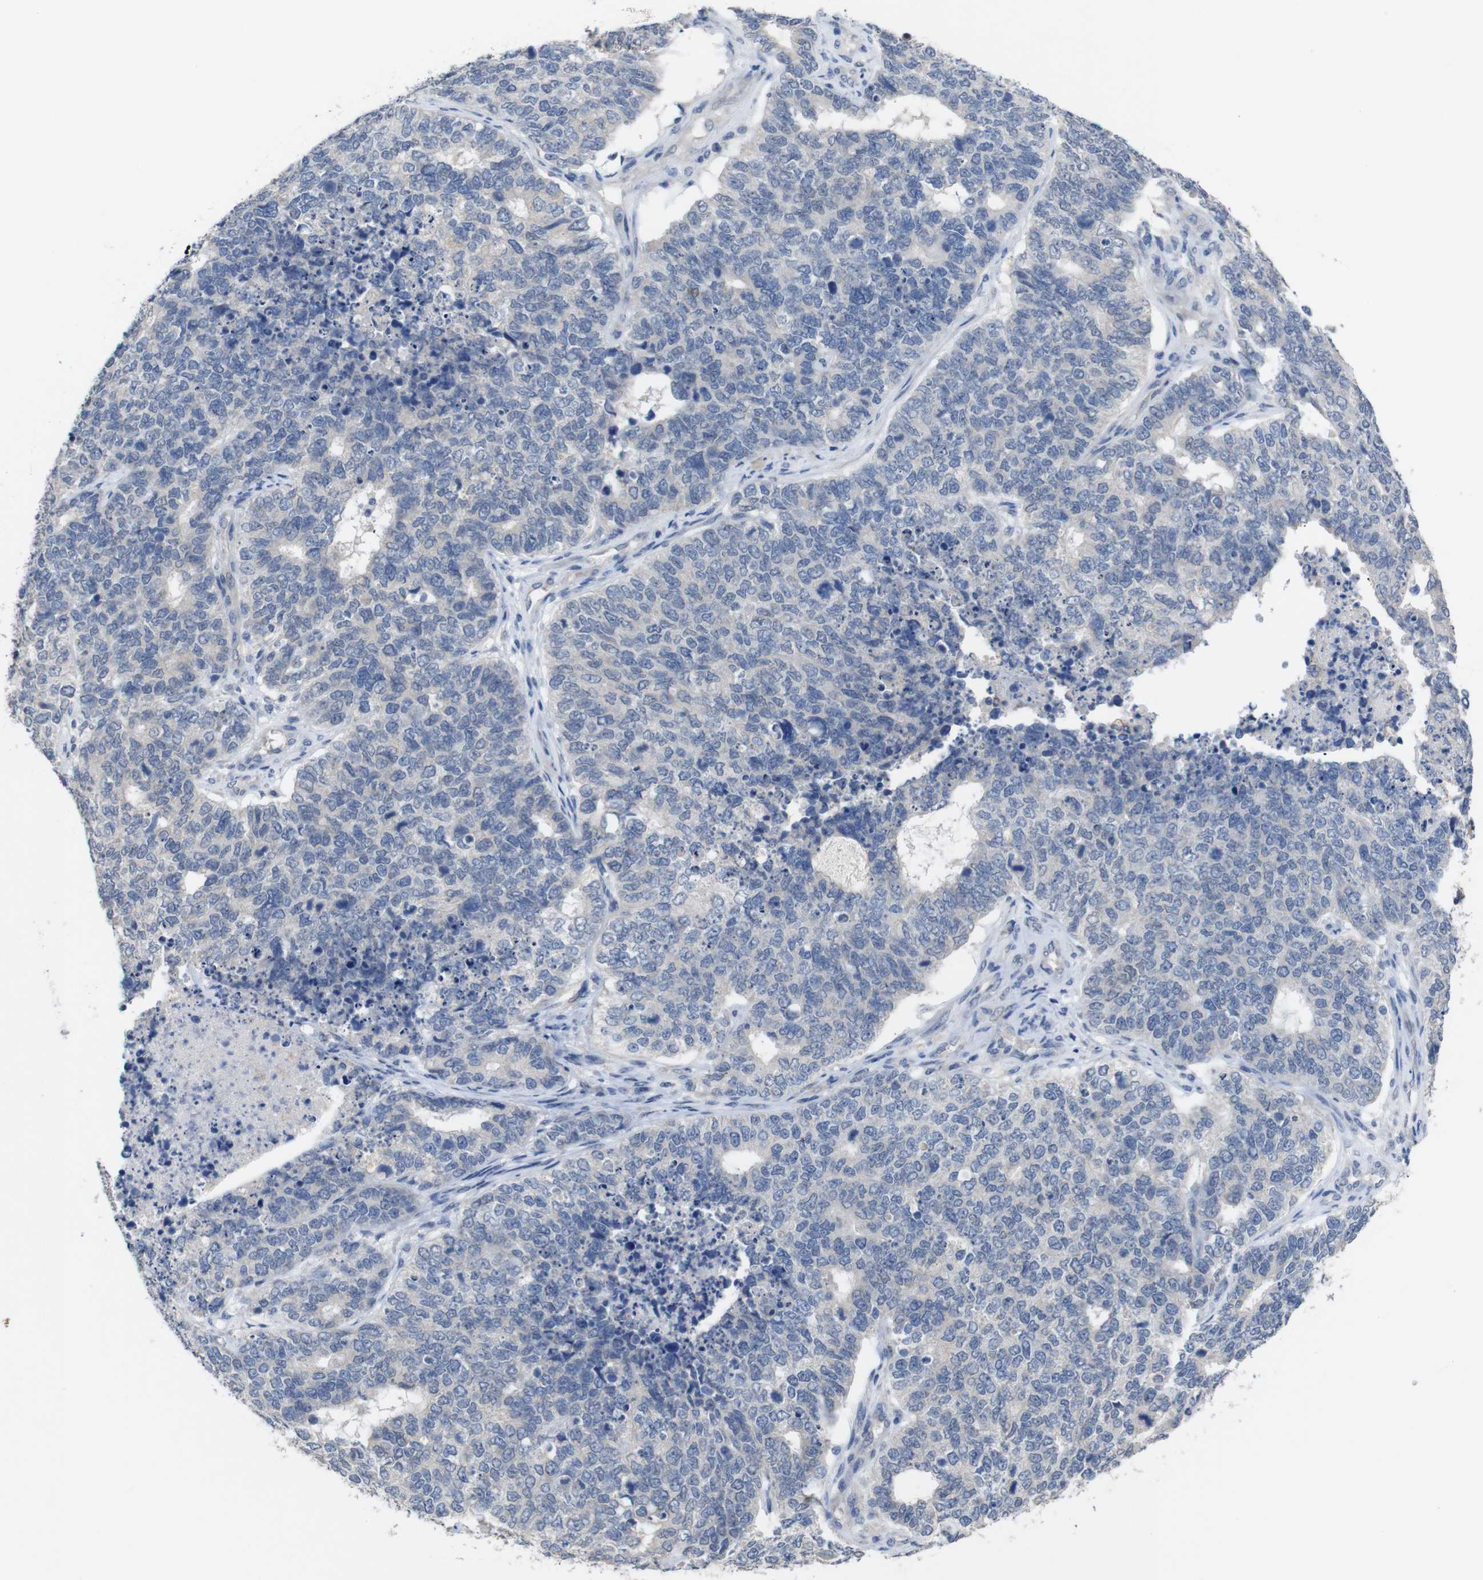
{"staining": {"intensity": "negative", "quantity": "none", "location": "none"}, "tissue": "cervical cancer", "cell_type": "Tumor cells", "image_type": "cancer", "snomed": [{"axis": "morphology", "description": "Squamous cell carcinoma, NOS"}, {"axis": "topography", "description": "Cervix"}], "caption": "An immunohistochemistry histopathology image of cervical squamous cell carcinoma is shown. There is no staining in tumor cells of cervical squamous cell carcinoma.", "gene": "HNF1A", "patient": {"sex": "female", "age": 63}}